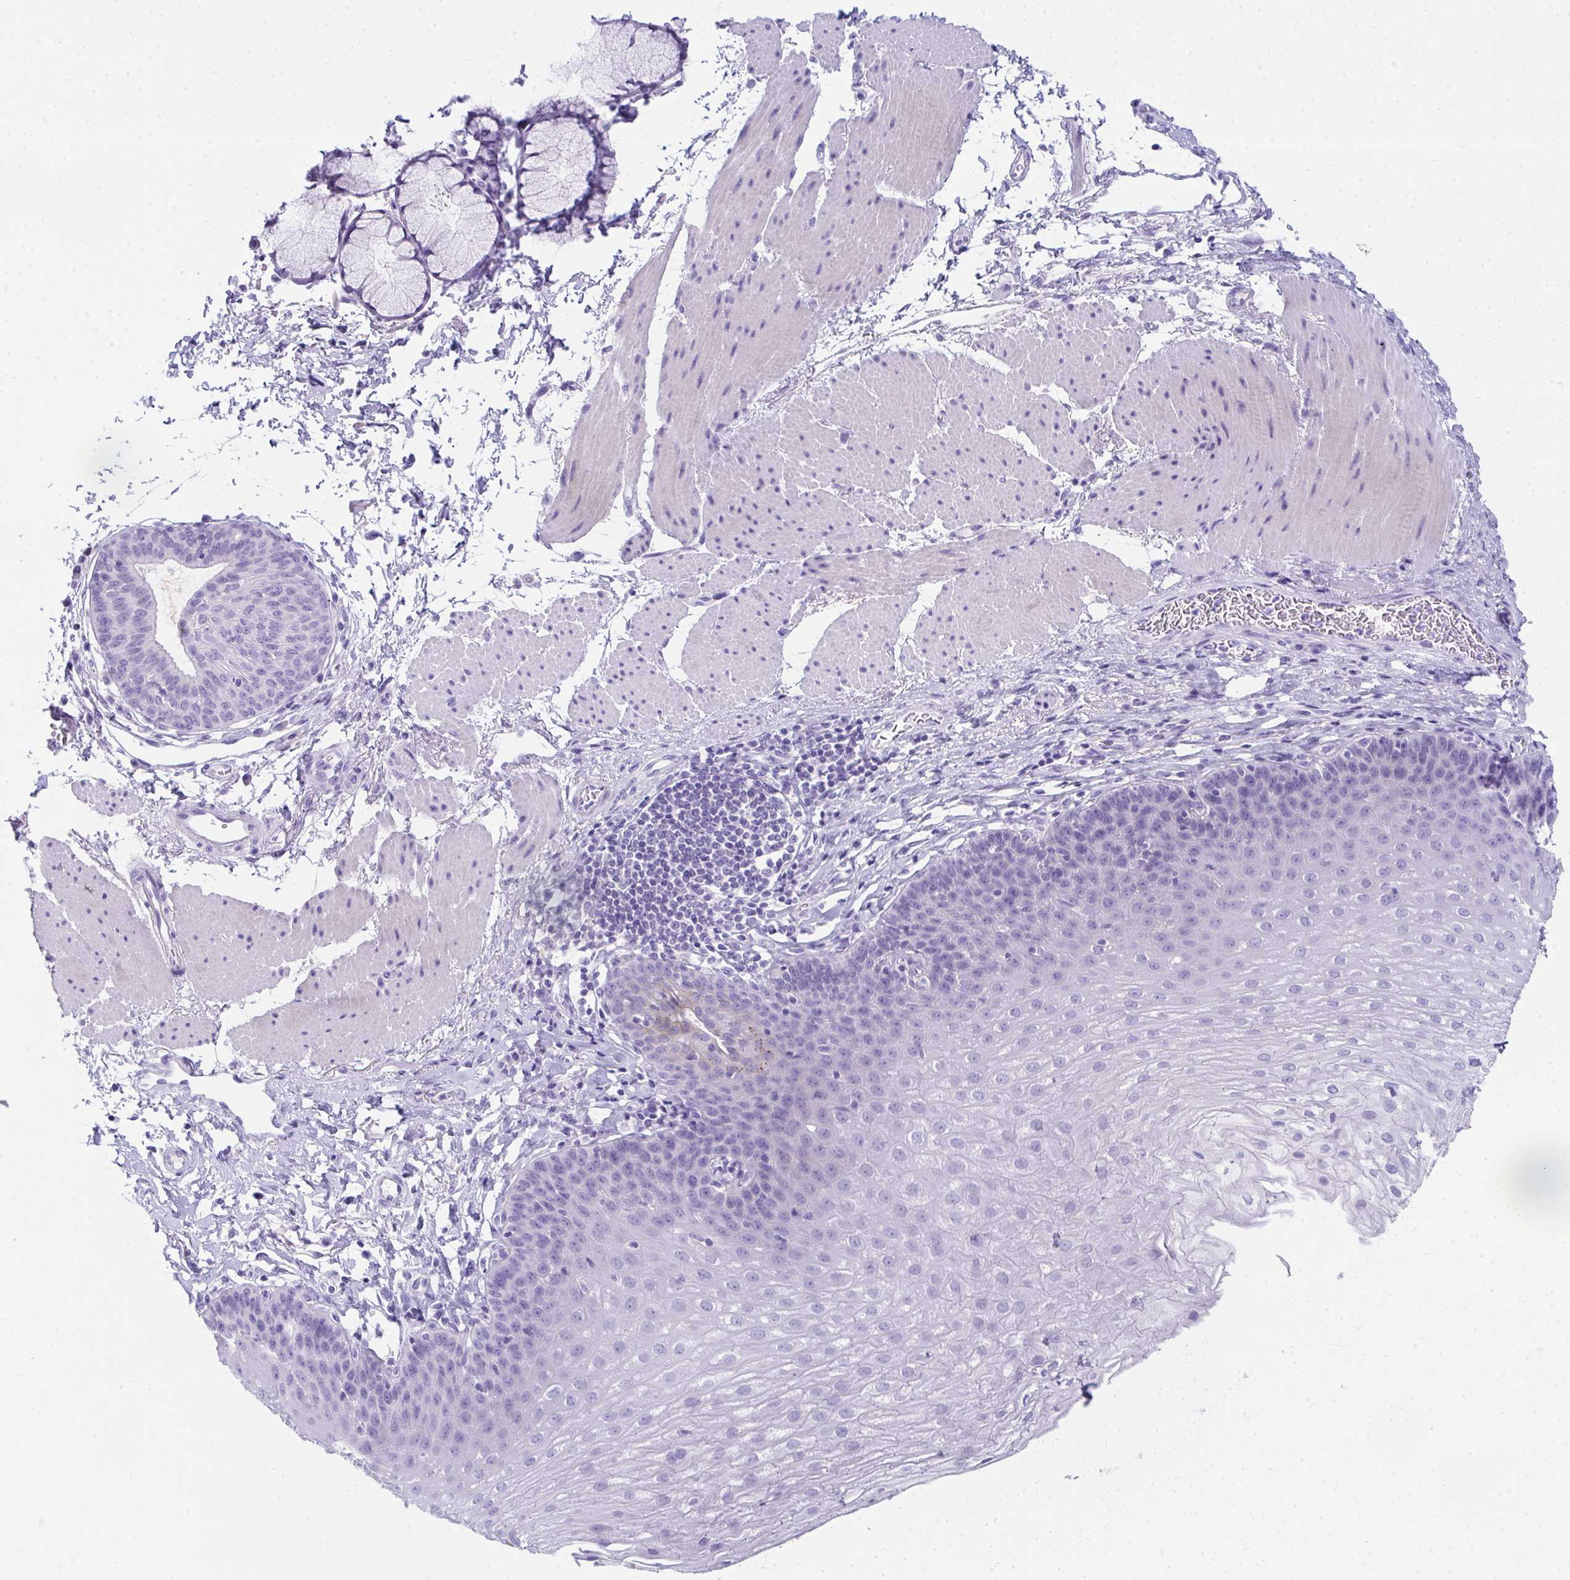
{"staining": {"intensity": "negative", "quantity": "none", "location": "none"}, "tissue": "esophagus", "cell_type": "Squamous epithelial cells", "image_type": "normal", "snomed": [{"axis": "morphology", "description": "Normal tissue, NOS"}, {"axis": "topography", "description": "Esophagus"}], "caption": "An immunohistochemistry (IHC) micrograph of normal esophagus is shown. There is no staining in squamous epithelial cells of esophagus. (DAB IHC visualized using brightfield microscopy, high magnification).", "gene": "SEC14L3", "patient": {"sex": "female", "age": 81}}